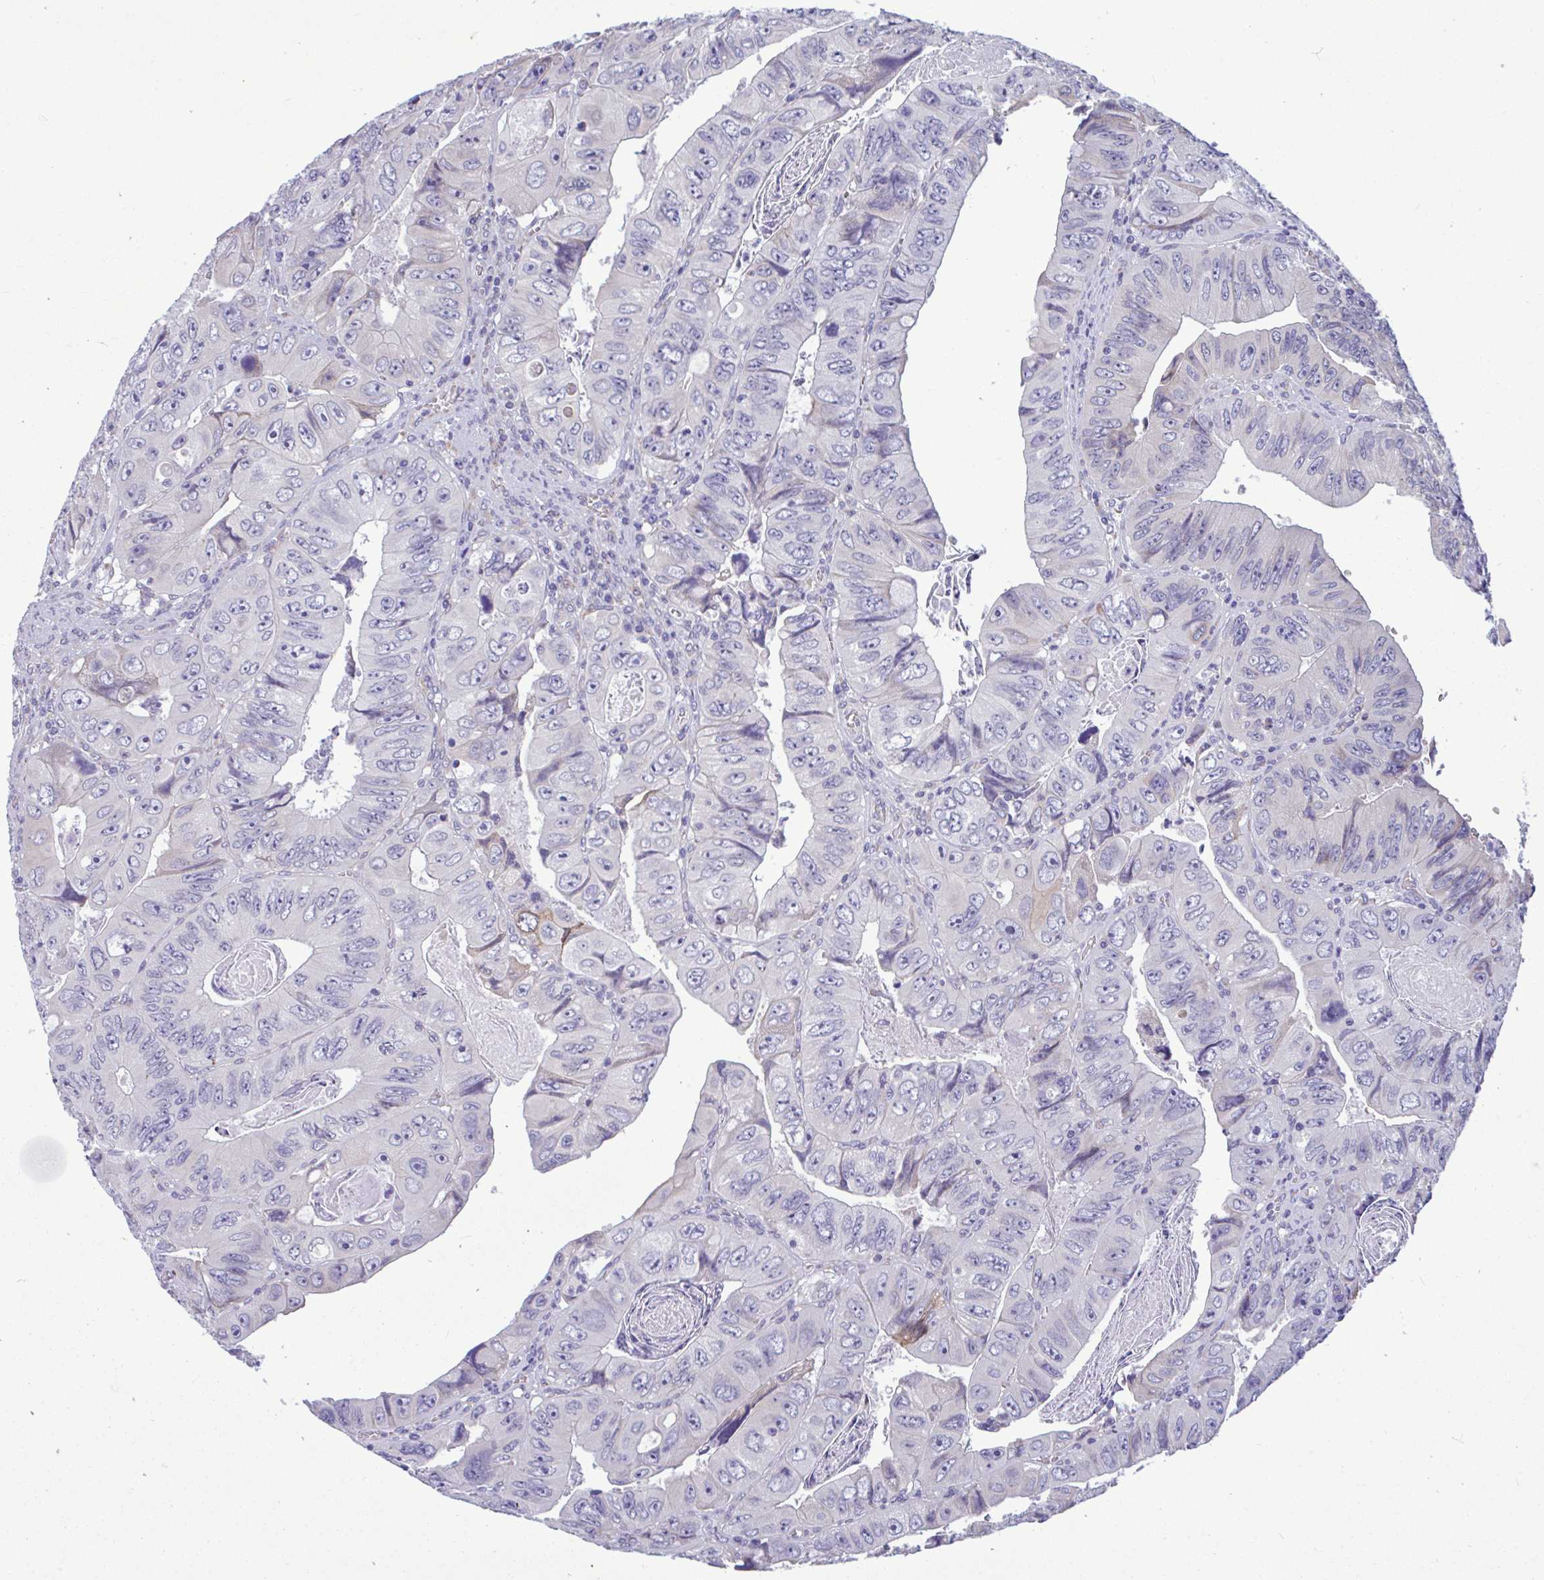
{"staining": {"intensity": "weak", "quantity": "<25%", "location": "cytoplasmic/membranous"}, "tissue": "colorectal cancer", "cell_type": "Tumor cells", "image_type": "cancer", "snomed": [{"axis": "morphology", "description": "Adenocarcinoma, NOS"}, {"axis": "topography", "description": "Colon"}], "caption": "An image of human colorectal cancer is negative for staining in tumor cells.", "gene": "PIGK", "patient": {"sex": "female", "age": 84}}